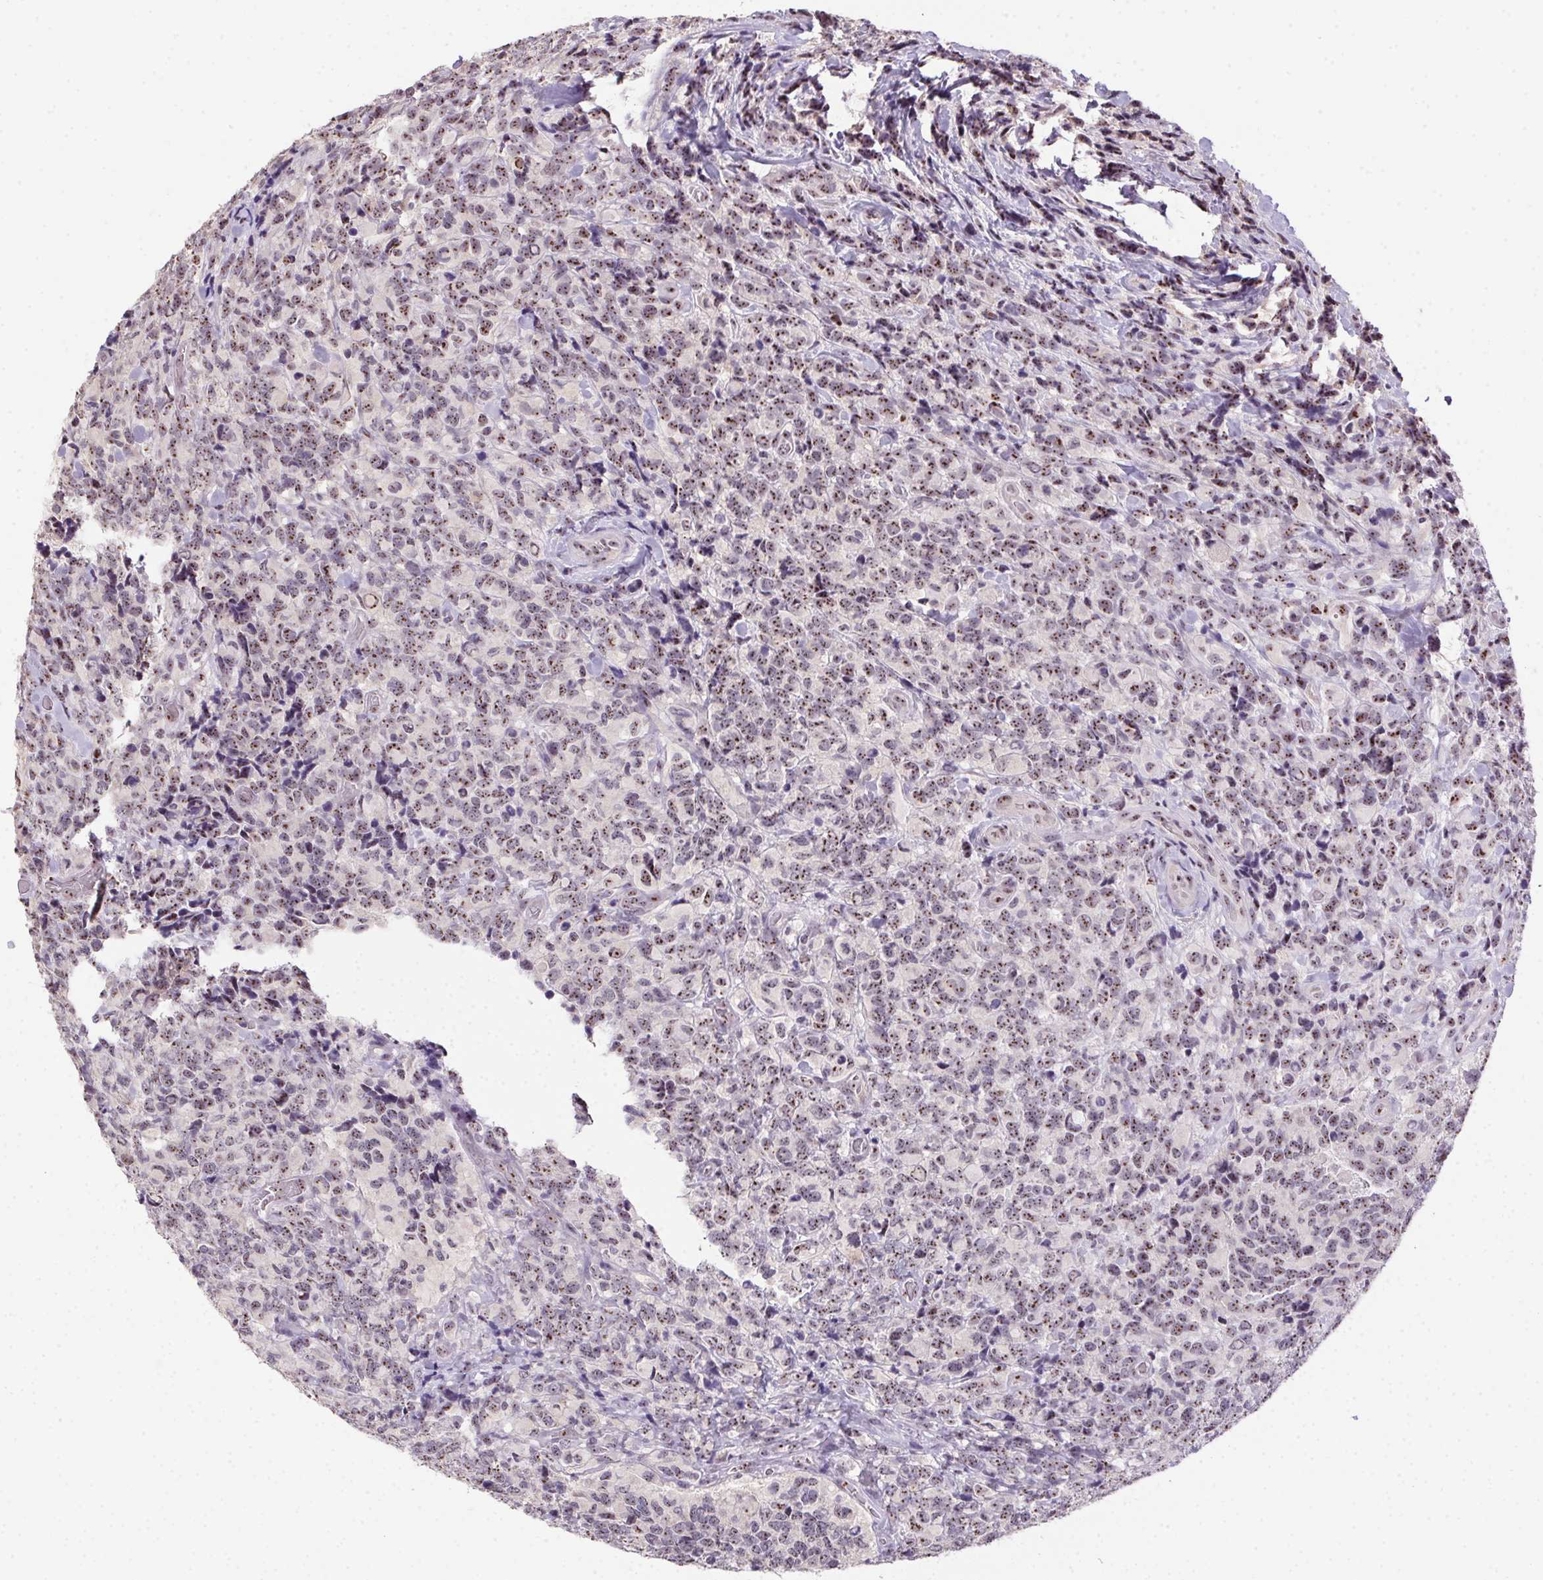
{"staining": {"intensity": "moderate", "quantity": ">75%", "location": "nuclear"}, "tissue": "glioma", "cell_type": "Tumor cells", "image_type": "cancer", "snomed": [{"axis": "morphology", "description": "Glioma, malignant, High grade"}, {"axis": "topography", "description": "Brain"}], "caption": "Immunohistochemical staining of high-grade glioma (malignant) exhibits medium levels of moderate nuclear protein positivity in approximately >75% of tumor cells.", "gene": "BATF2", "patient": {"sex": "male", "age": 39}}